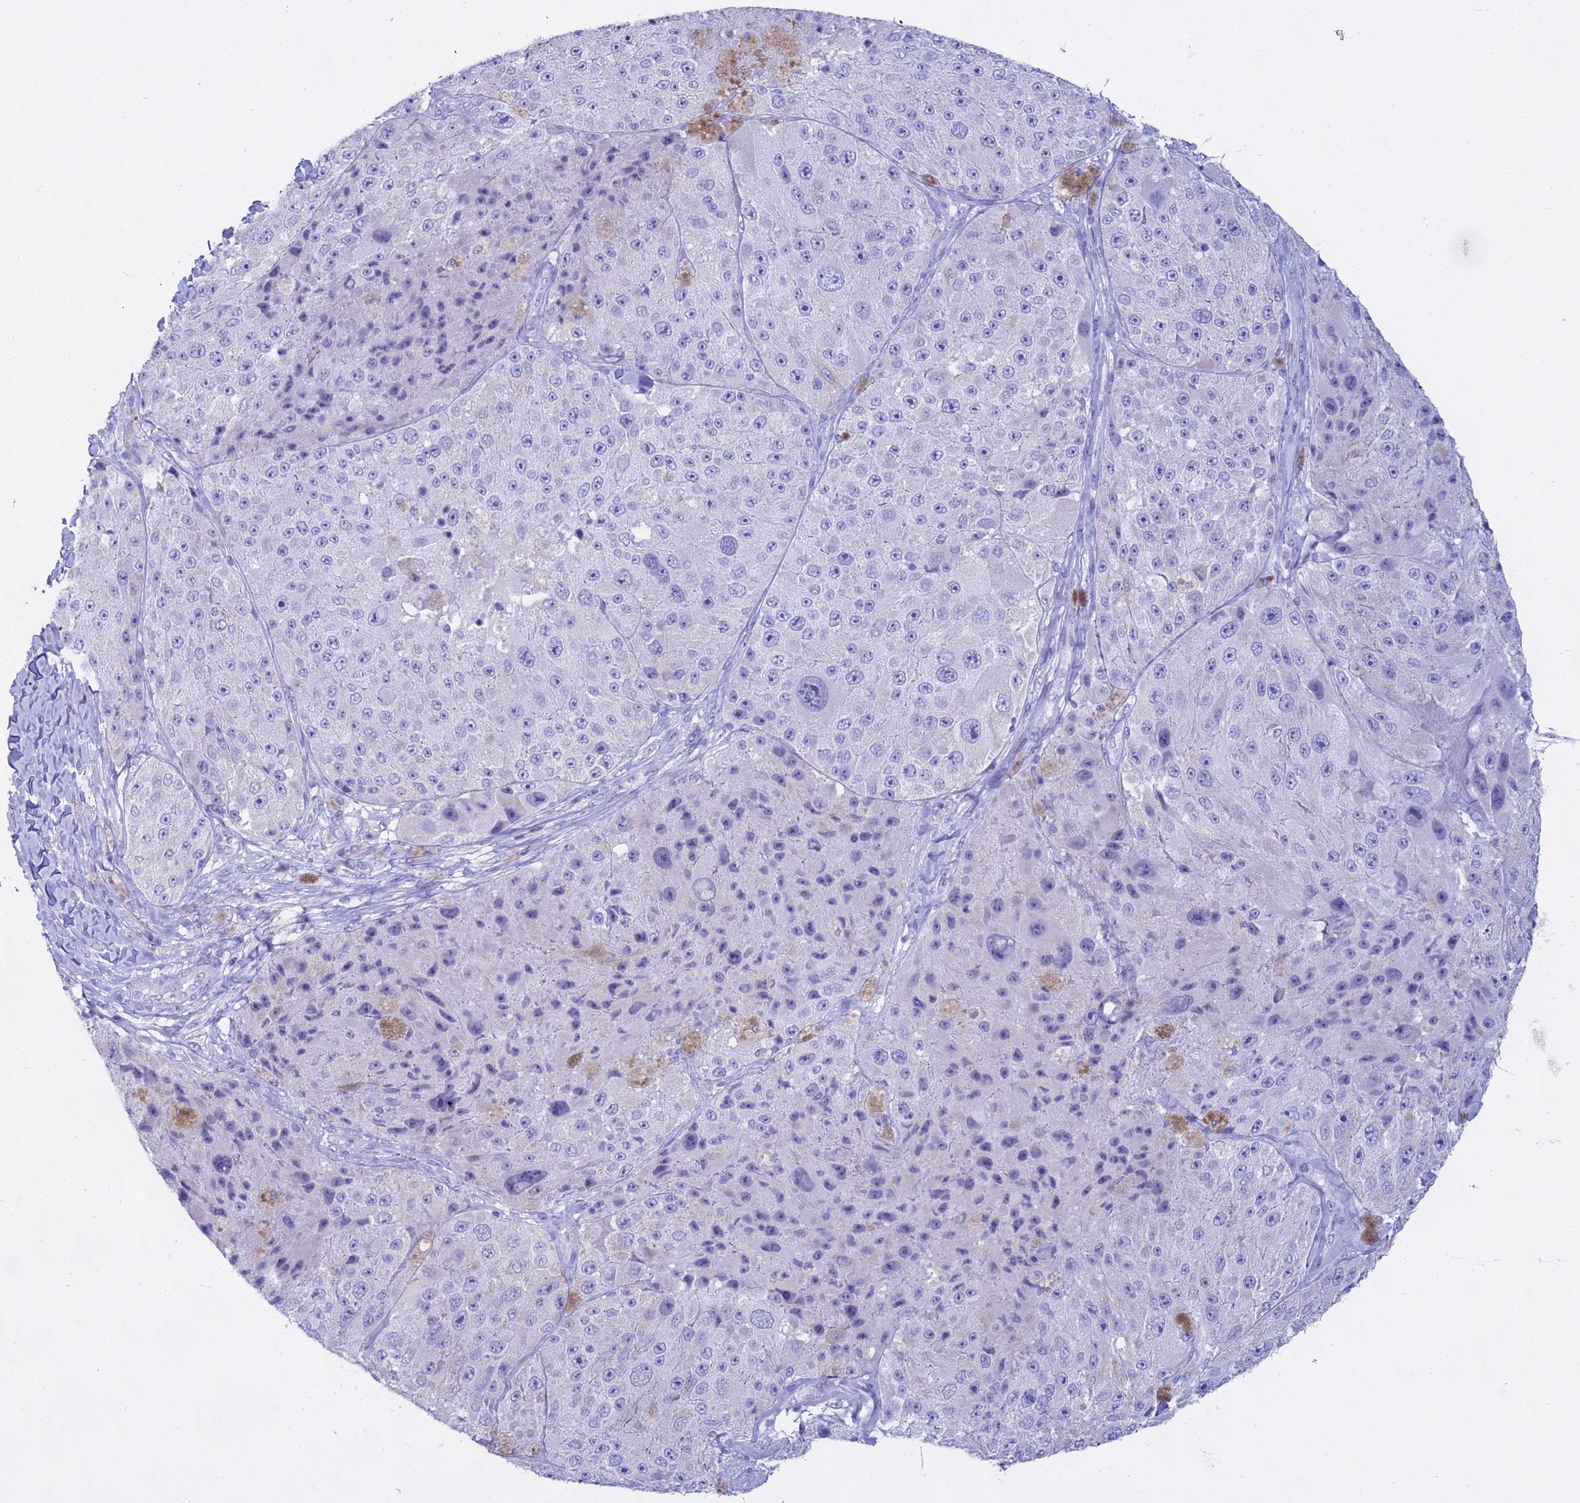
{"staining": {"intensity": "negative", "quantity": "none", "location": "none"}, "tissue": "melanoma", "cell_type": "Tumor cells", "image_type": "cancer", "snomed": [{"axis": "morphology", "description": "Malignant melanoma, Metastatic site"}, {"axis": "topography", "description": "Lymph node"}], "caption": "Malignant melanoma (metastatic site) stained for a protein using IHC shows no positivity tumor cells.", "gene": "CGB2", "patient": {"sex": "male", "age": 62}}